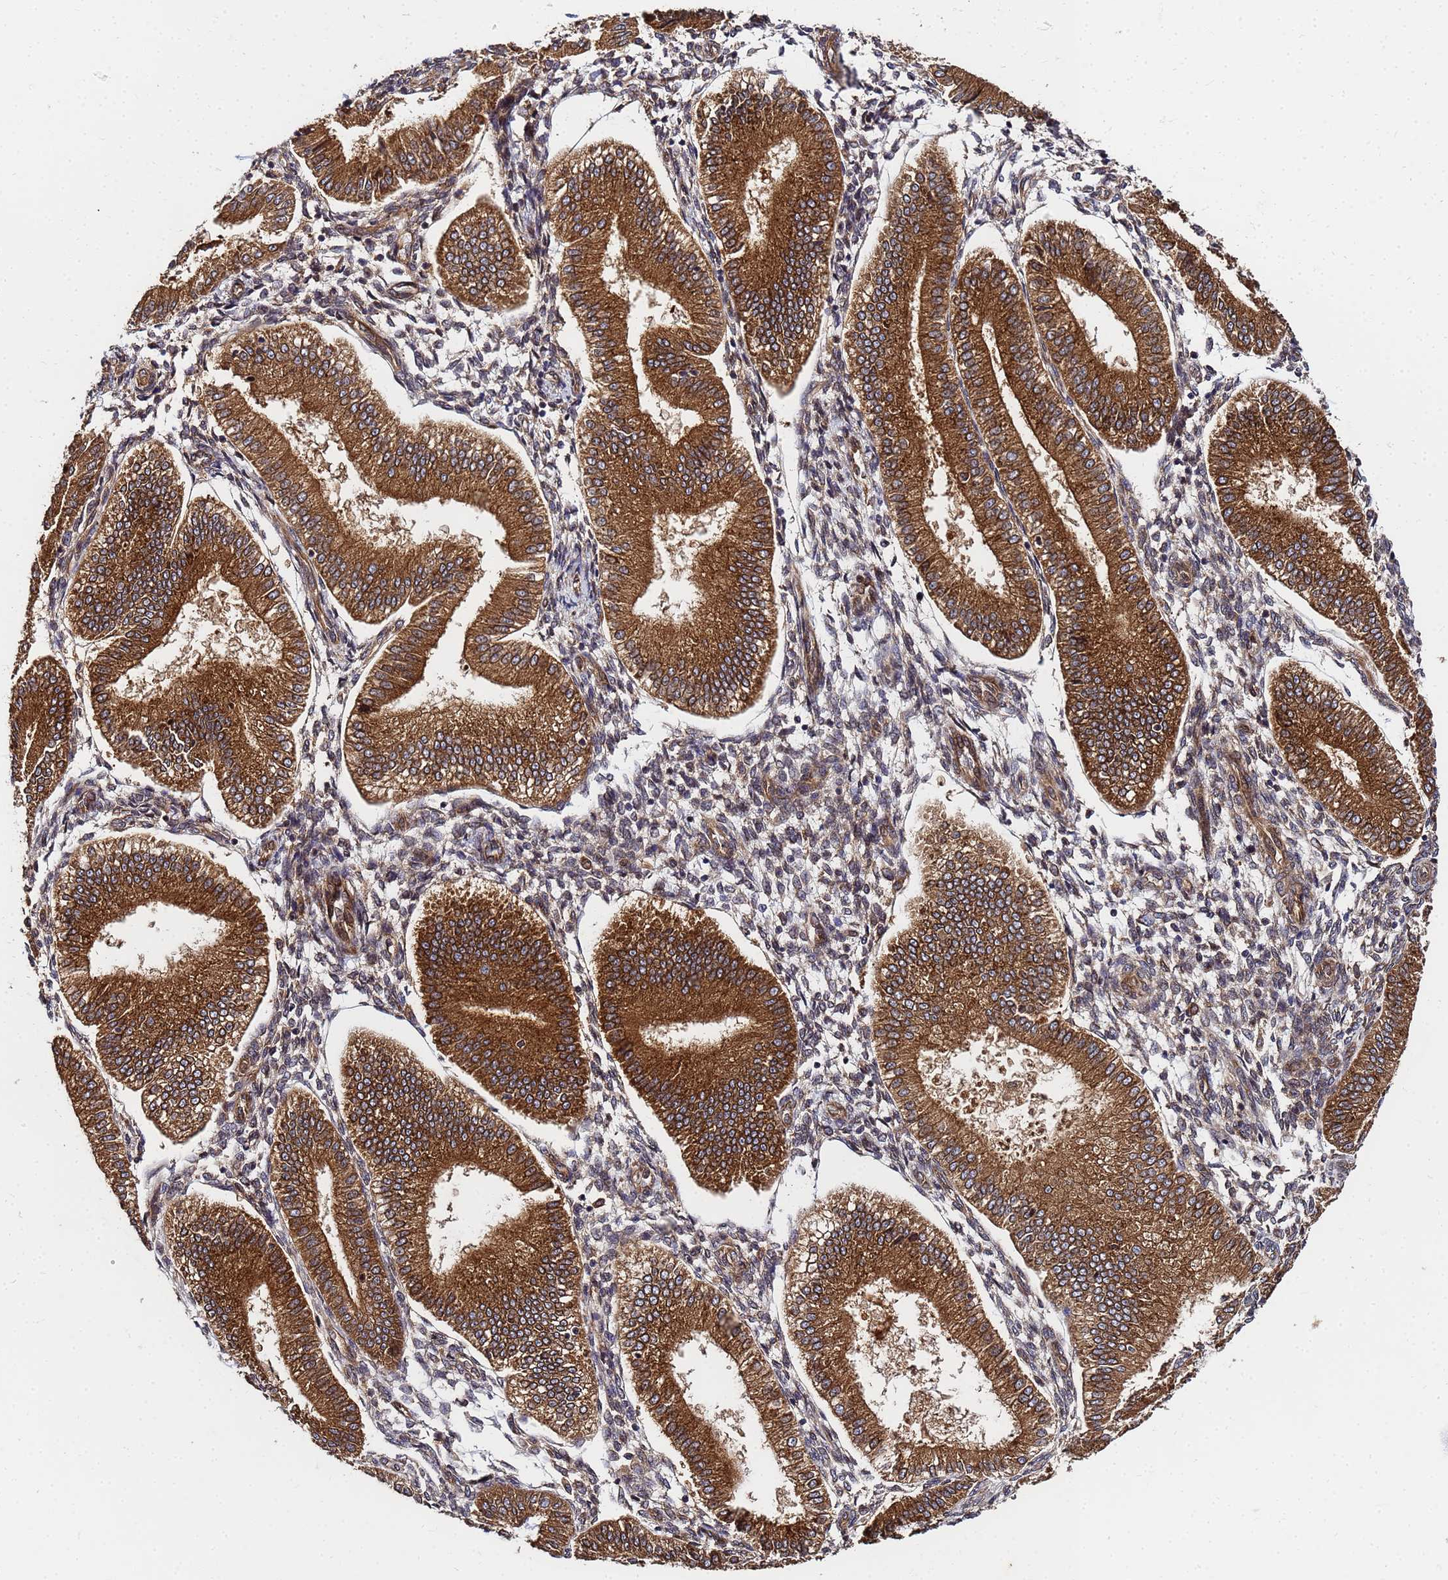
{"staining": {"intensity": "moderate", "quantity": ">75%", "location": "cytoplasmic/membranous"}, "tissue": "endometrium", "cell_type": "Cells in endometrial stroma", "image_type": "normal", "snomed": [{"axis": "morphology", "description": "Normal tissue, NOS"}, {"axis": "topography", "description": "Endometrium"}], "caption": "An immunohistochemistry image of benign tissue is shown. Protein staining in brown shows moderate cytoplasmic/membranous positivity in endometrium within cells in endometrial stroma. (IHC, brightfield microscopy, high magnification).", "gene": "UNC93B1", "patient": {"sex": "female", "age": 39}}